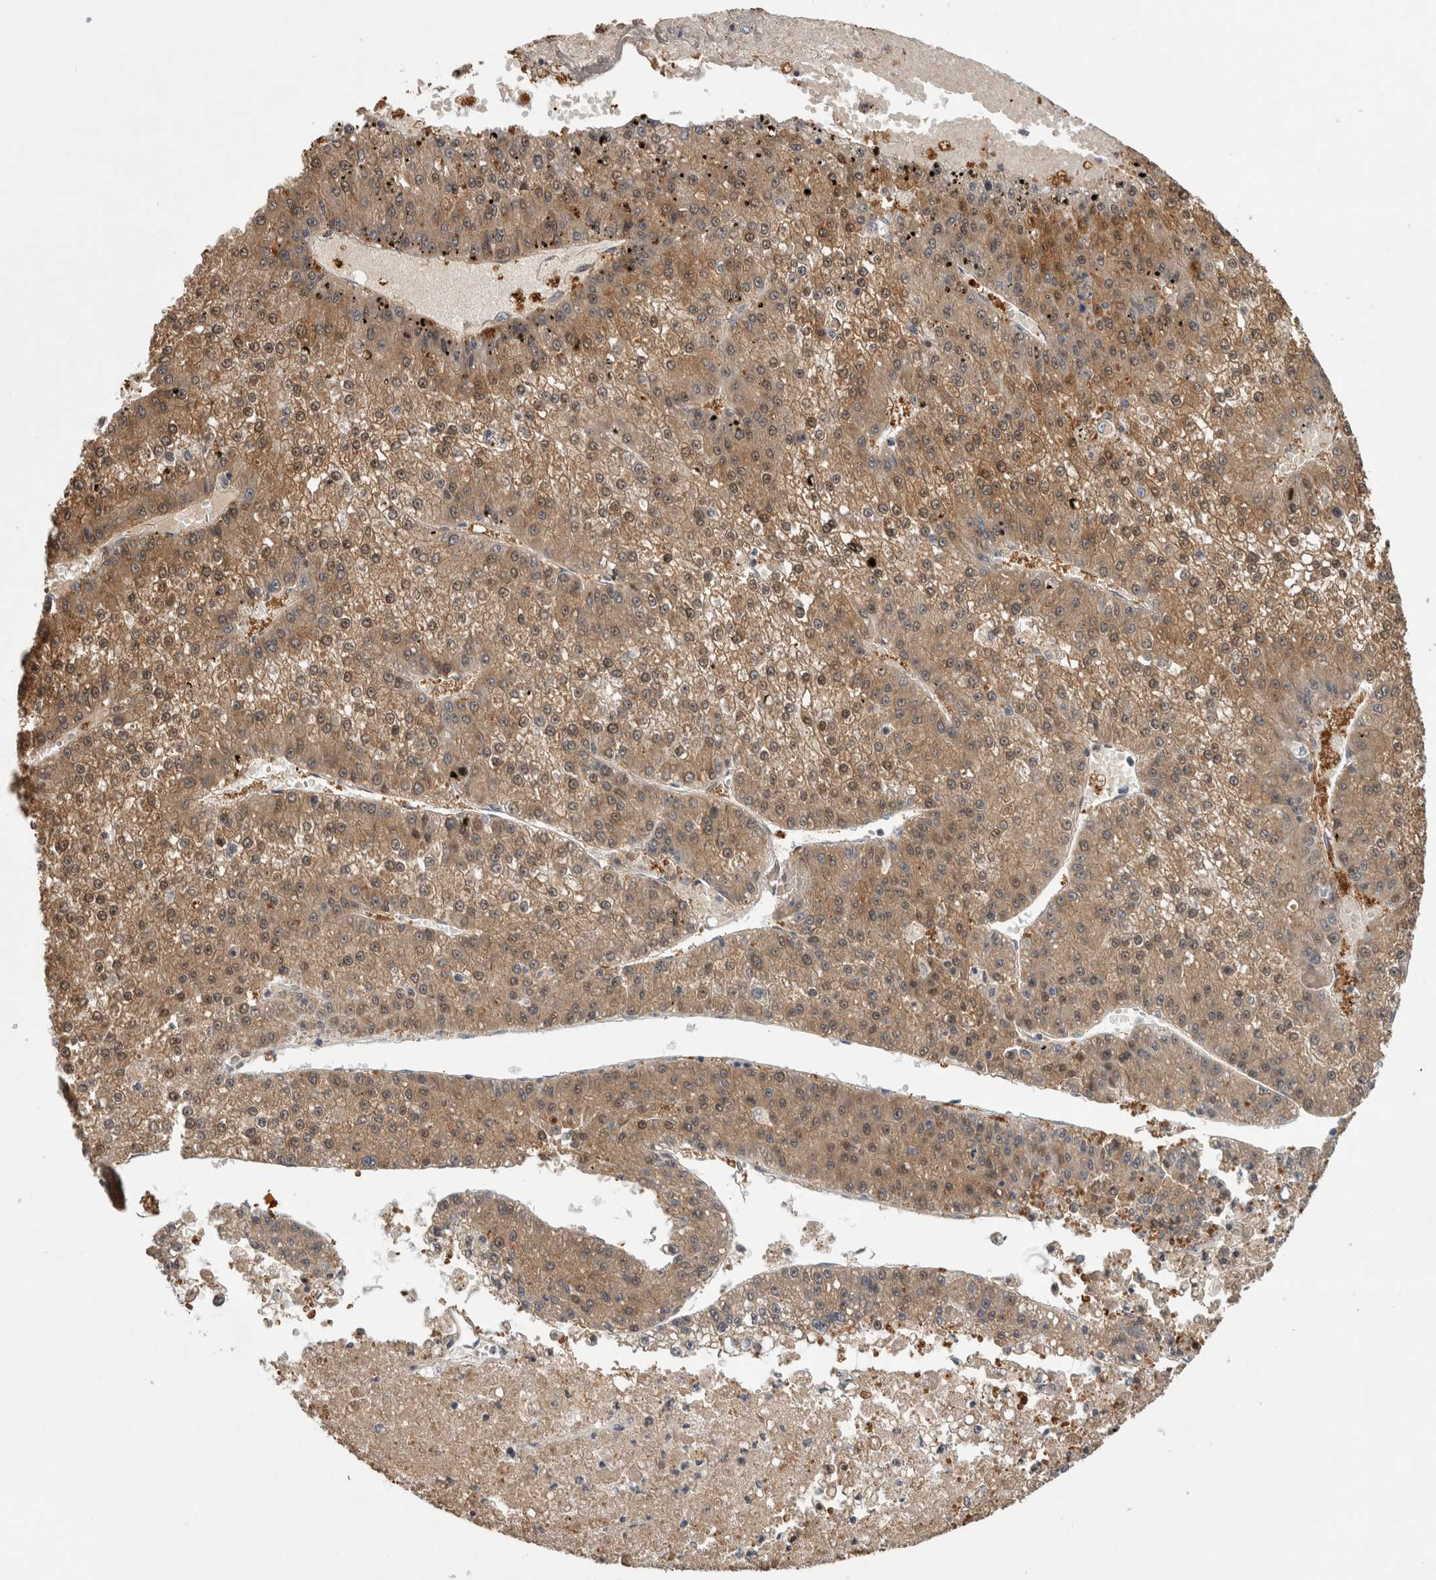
{"staining": {"intensity": "moderate", "quantity": ">75%", "location": "cytoplasmic/membranous"}, "tissue": "liver cancer", "cell_type": "Tumor cells", "image_type": "cancer", "snomed": [{"axis": "morphology", "description": "Carcinoma, Hepatocellular, NOS"}, {"axis": "topography", "description": "Liver"}], "caption": "This photomicrograph reveals immunohistochemistry staining of hepatocellular carcinoma (liver), with medium moderate cytoplasmic/membranous staining in approximately >75% of tumor cells.", "gene": "TRMT61B", "patient": {"sex": "female", "age": 73}}